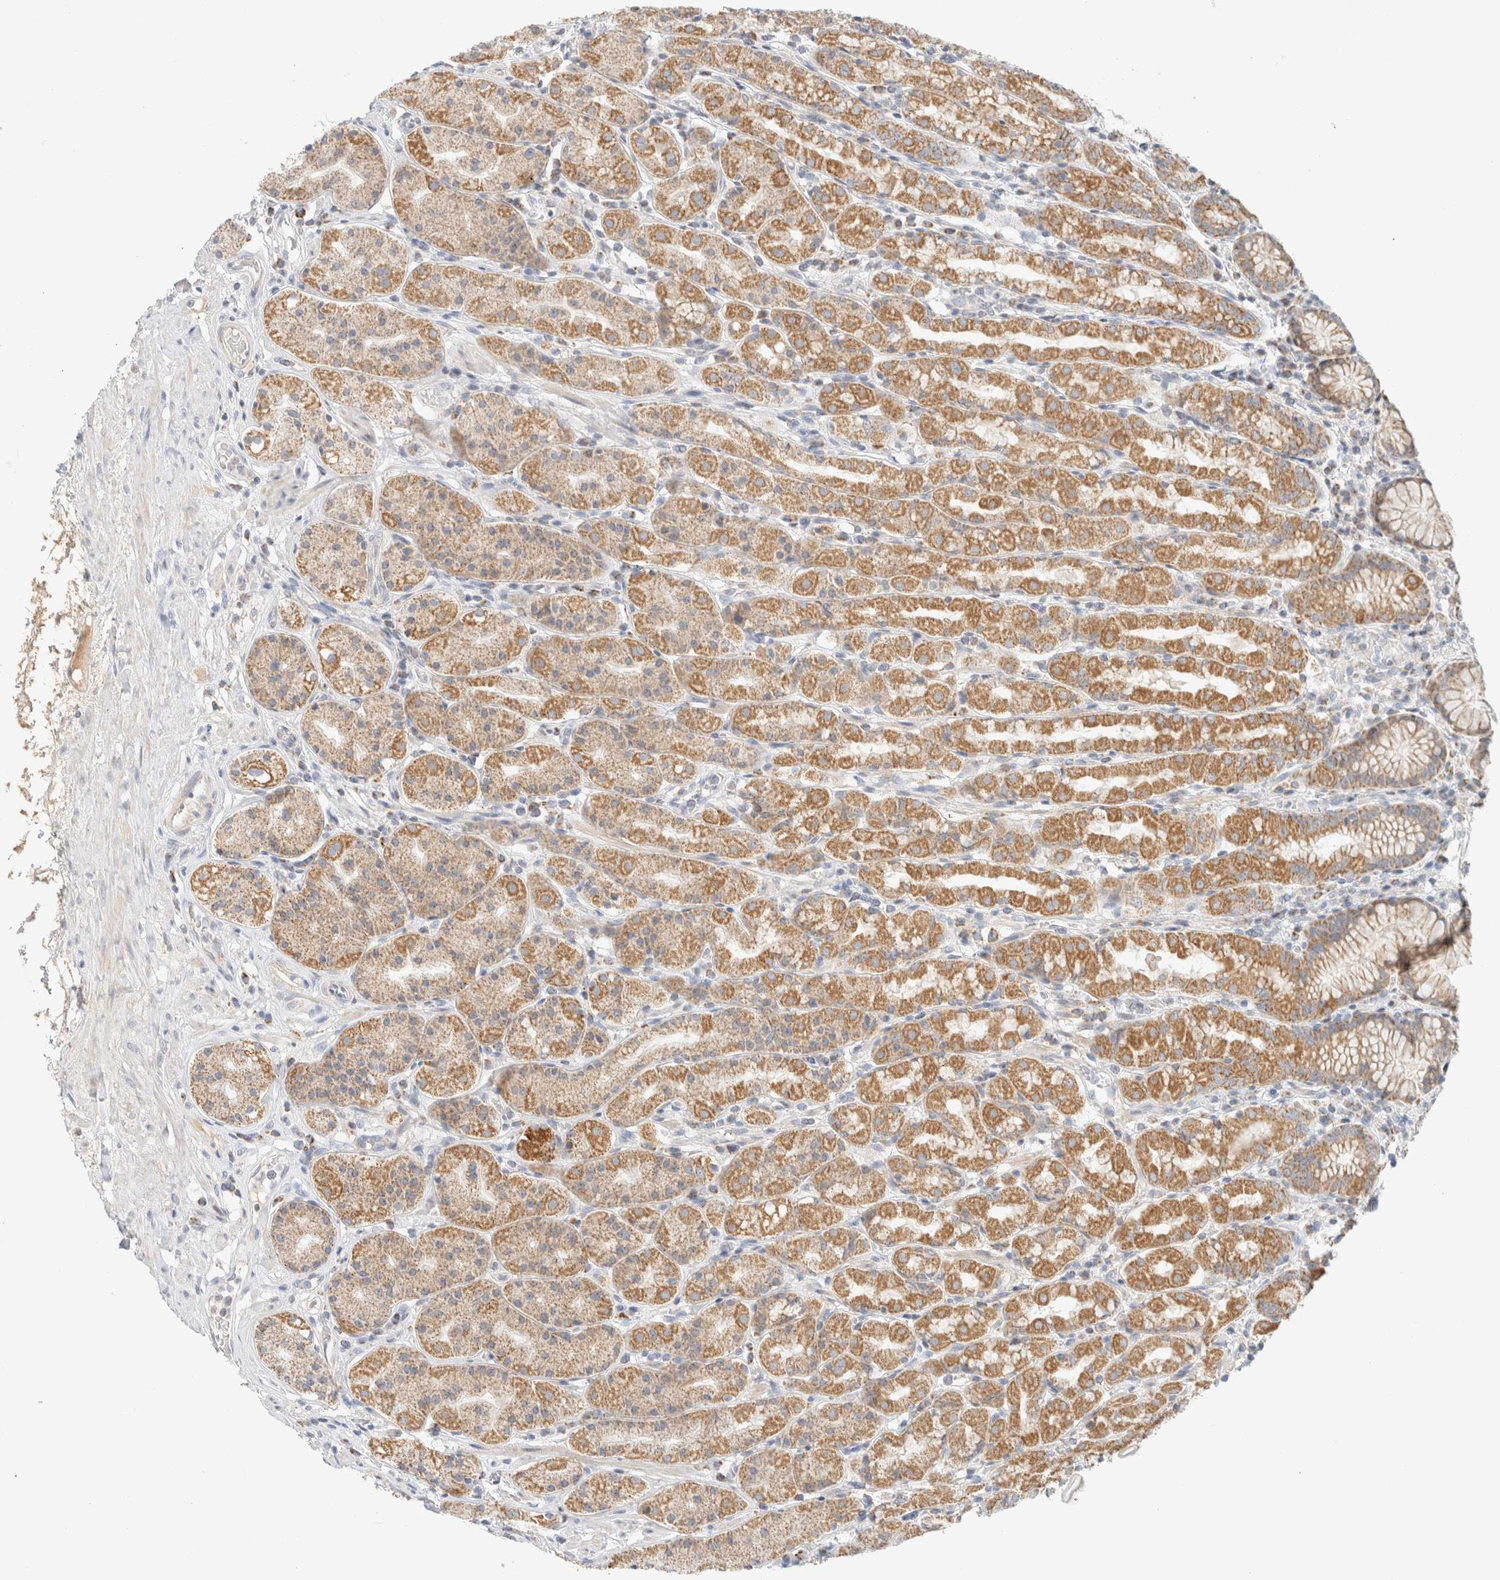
{"staining": {"intensity": "moderate", "quantity": ">75%", "location": "cytoplasmic/membranous"}, "tissue": "stomach", "cell_type": "Glandular cells", "image_type": "normal", "snomed": [{"axis": "morphology", "description": "Normal tissue, NOS"}, {"axis": "topography", "description": "Stomach, lower"}], "caption": "DAB immunohistochemical staining of normal human stomach reveals moderate cytoplasmic/membranous protein positivity in approximately >75% of glandular cells. Nuclei are stained in blue.", "gene": "HDHD3", "patient": {"sex": "female", "age": 56}}